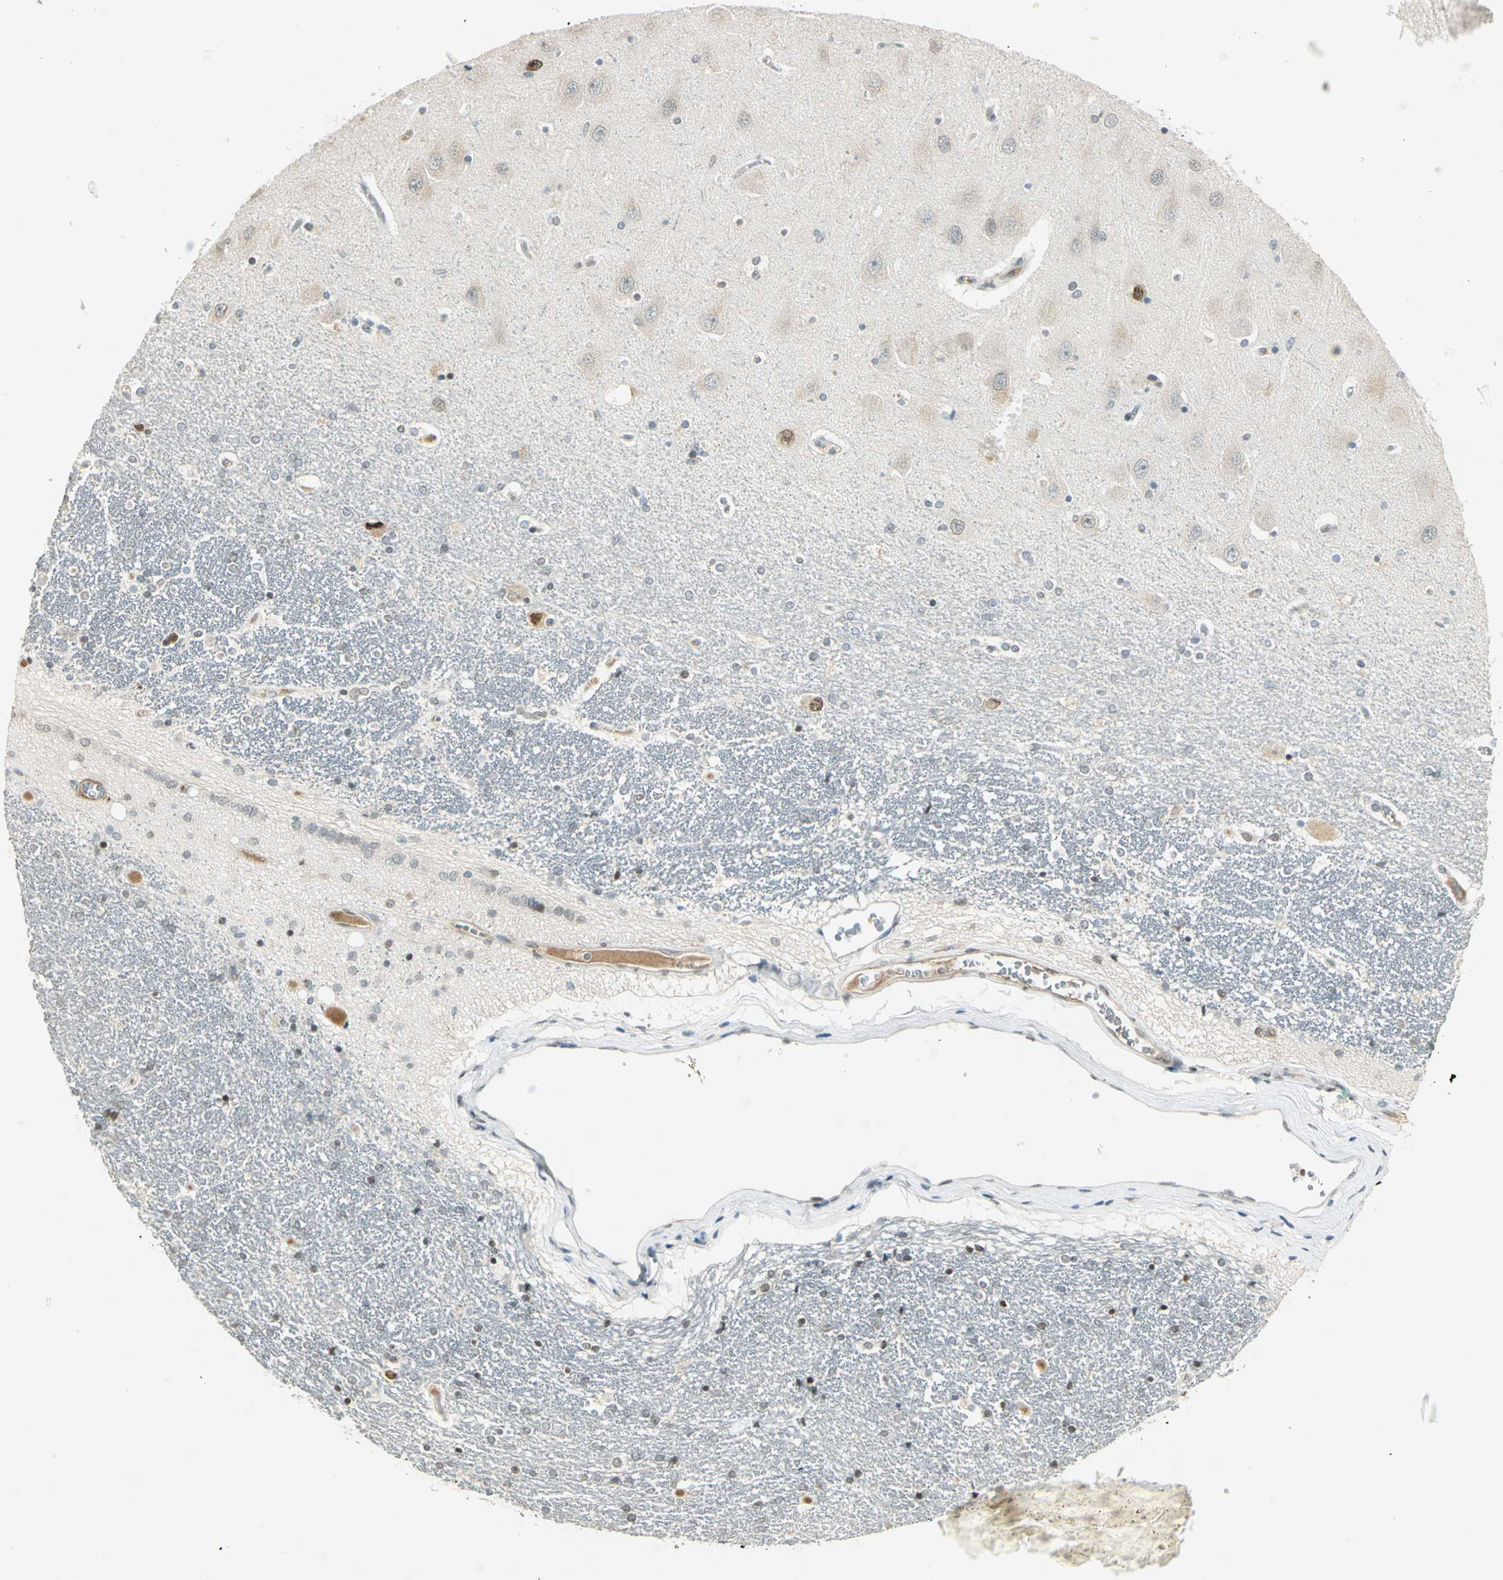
{"staining": {"intensity": "moderate", "quantity": "<25%", "location": "nuclear"}, "tissue": "hippocampus", "cell_type": "Glial cells", "image_type": "normal", "snomed": [{"axis": "morphology", "description": "Normal tissue, NOS"}, {"axis": "topography", "description": "Hippocampus"}], "caption": "Hippocampus was stained to show a protein in brown. There is low levels of moderate nuclear expression in approximately <25% of glial cells.", "gene": "AK6", "patient": {"sex": "female", "age": 54}}